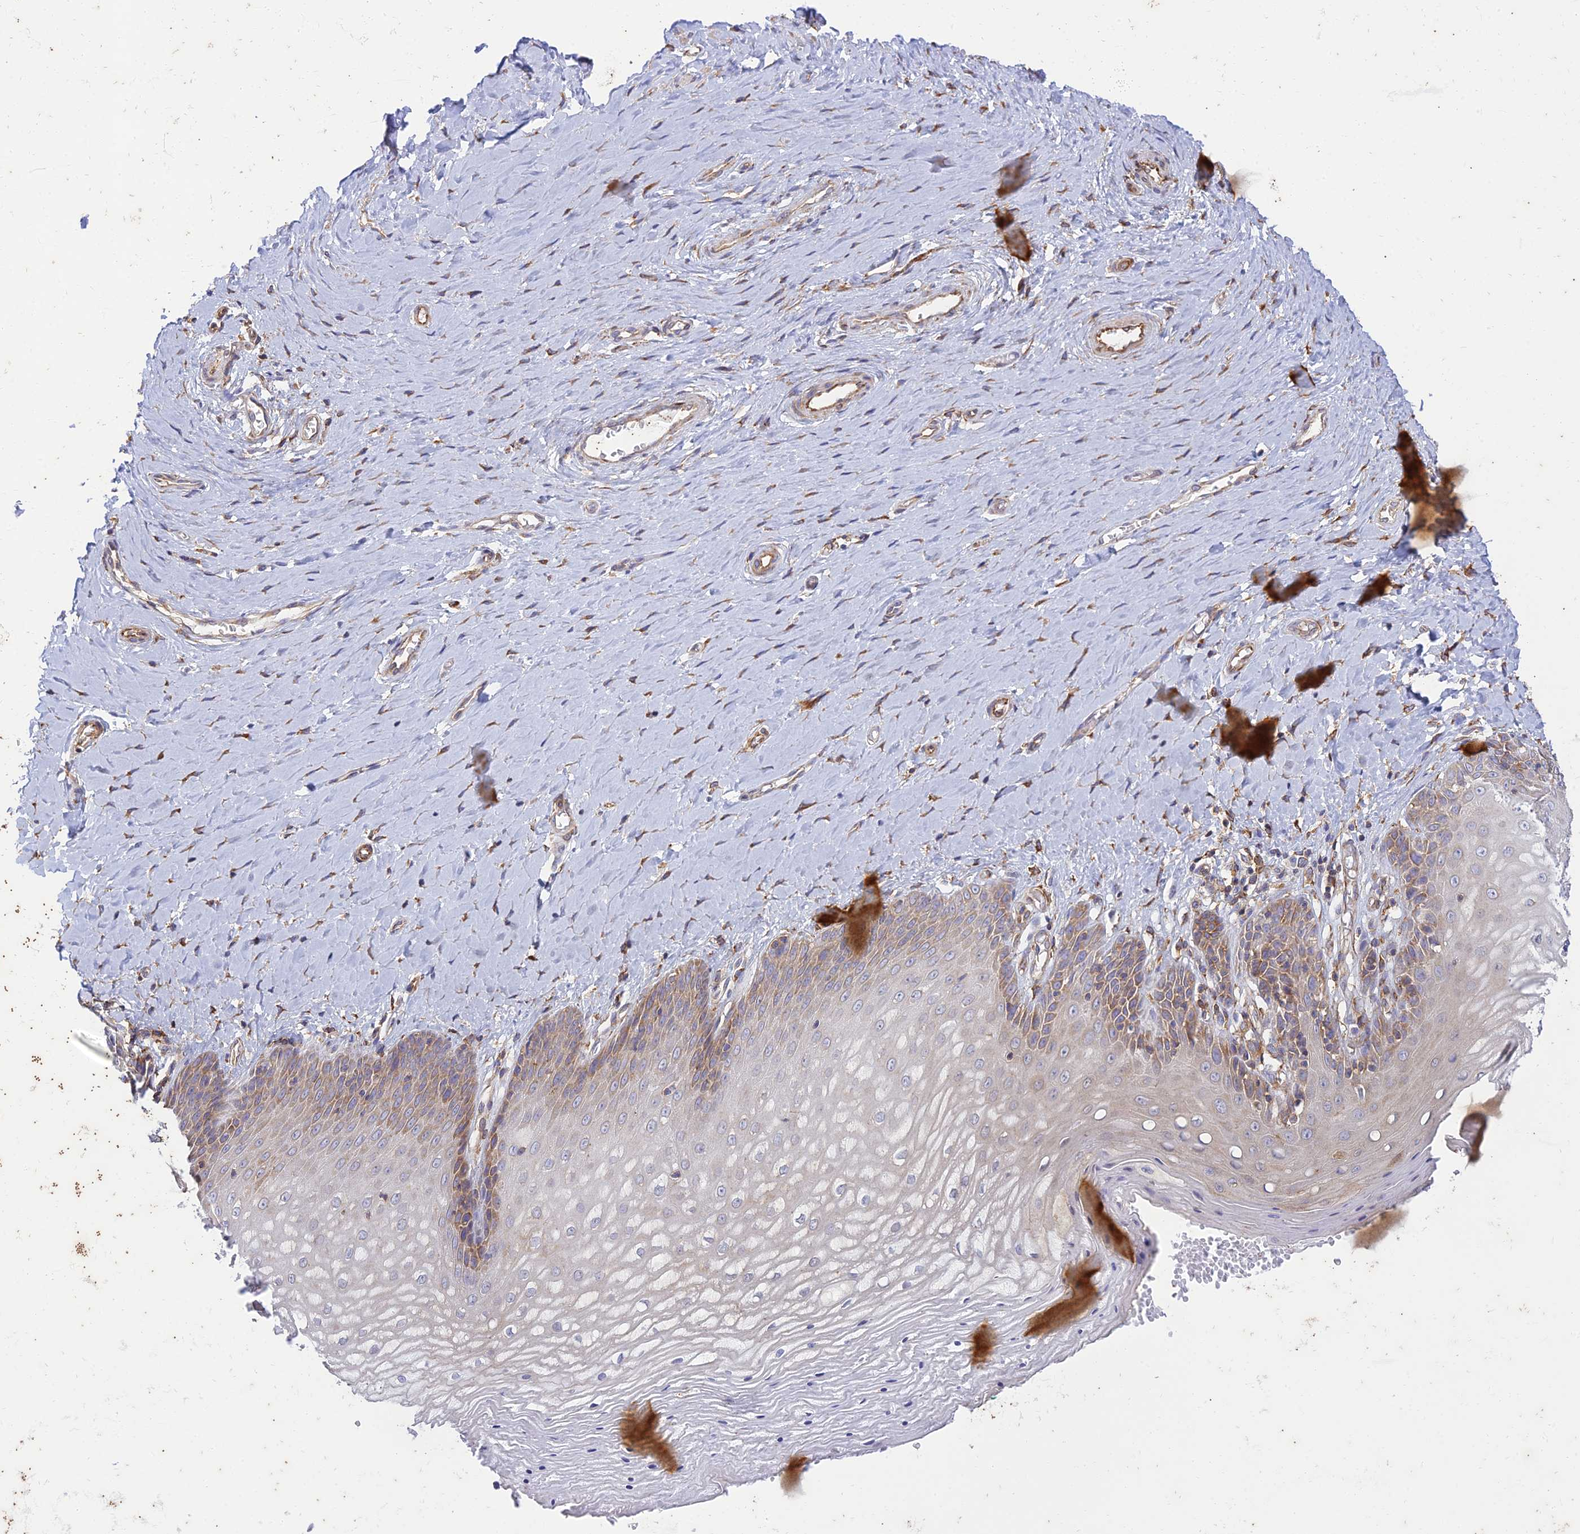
{"staining": {"intensity": "moderate", "quantity": "<25%", "location": "cytoplasmic/membranous"}, "tissue": "vagina", "cell_type": "Squamous epithelial cells", "image_type": "normal", "snomed": [{"axis": "morphology", "description": "Normal tissue, NOS"}, {"axis": "topography", "description": "Vagina"}], "caption": "Unremarkable vagina displays moderate cytoplasmic/membranous staining in approximately <25% of squamous epithelial cells, visualized by immunohistochemistry. Nuclei are stained in blue.", "gene": "PTCD2", "patient": {"sex": "female", "age": 65}}